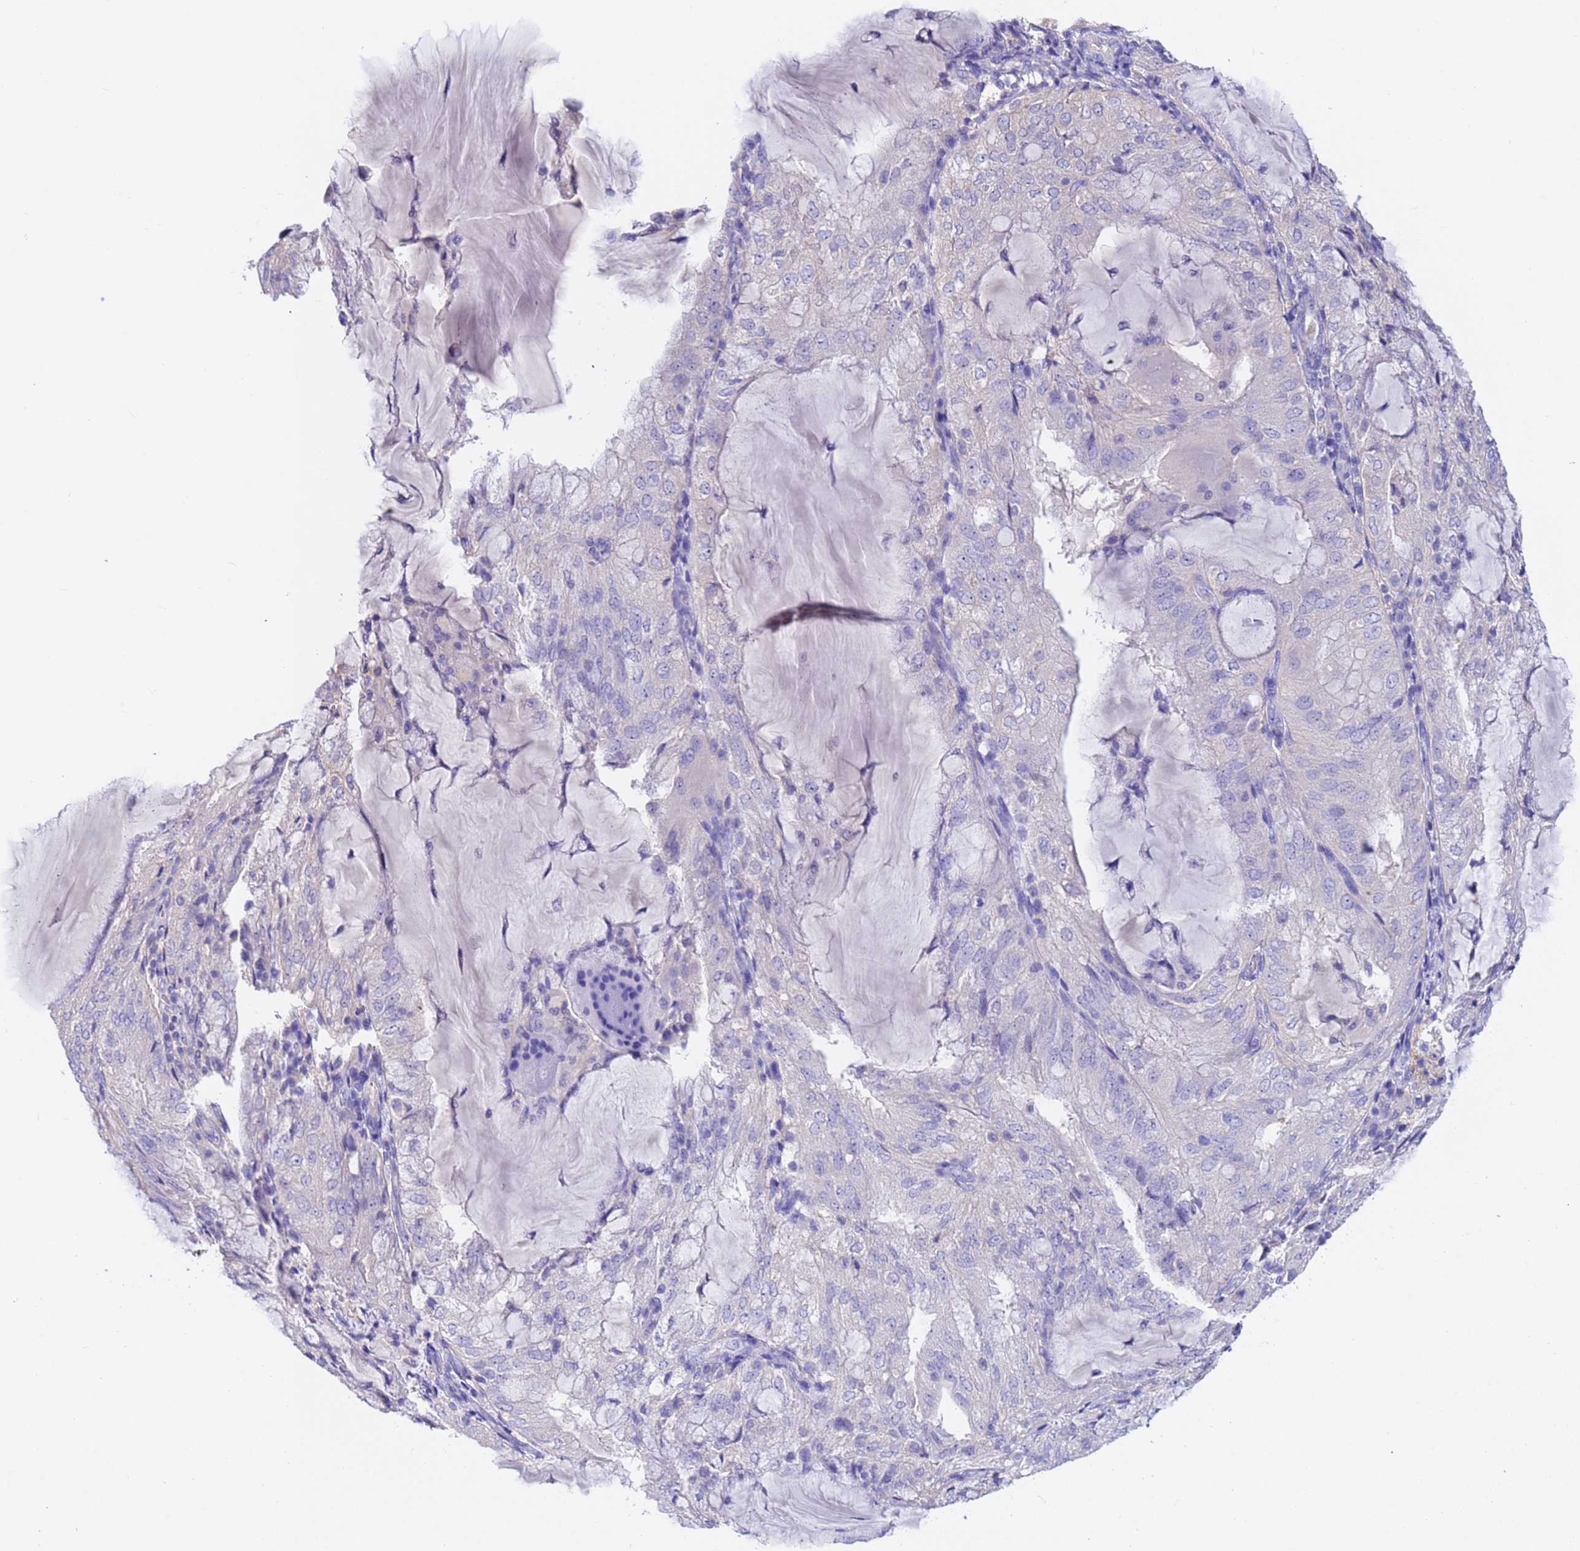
{"staining": {"intensity": "negative", "quantity": "none", "location": "none"}, "tissue": "endometrial cancer", "cell_type": "Tumor cells", "image_type": "cancer", "snomed": [{"axis": "morphology", "description": "Adenocarcinoma, NOS"}, {"axis": "topography", "description": "Endometrium"}], "caption": "The photomicrograph reveals no significant positivity in tumor cells of endometrial cancer (adenocarcinoma).", "gene": "SRL", "patient": {"sex": "female", "age": 81}}